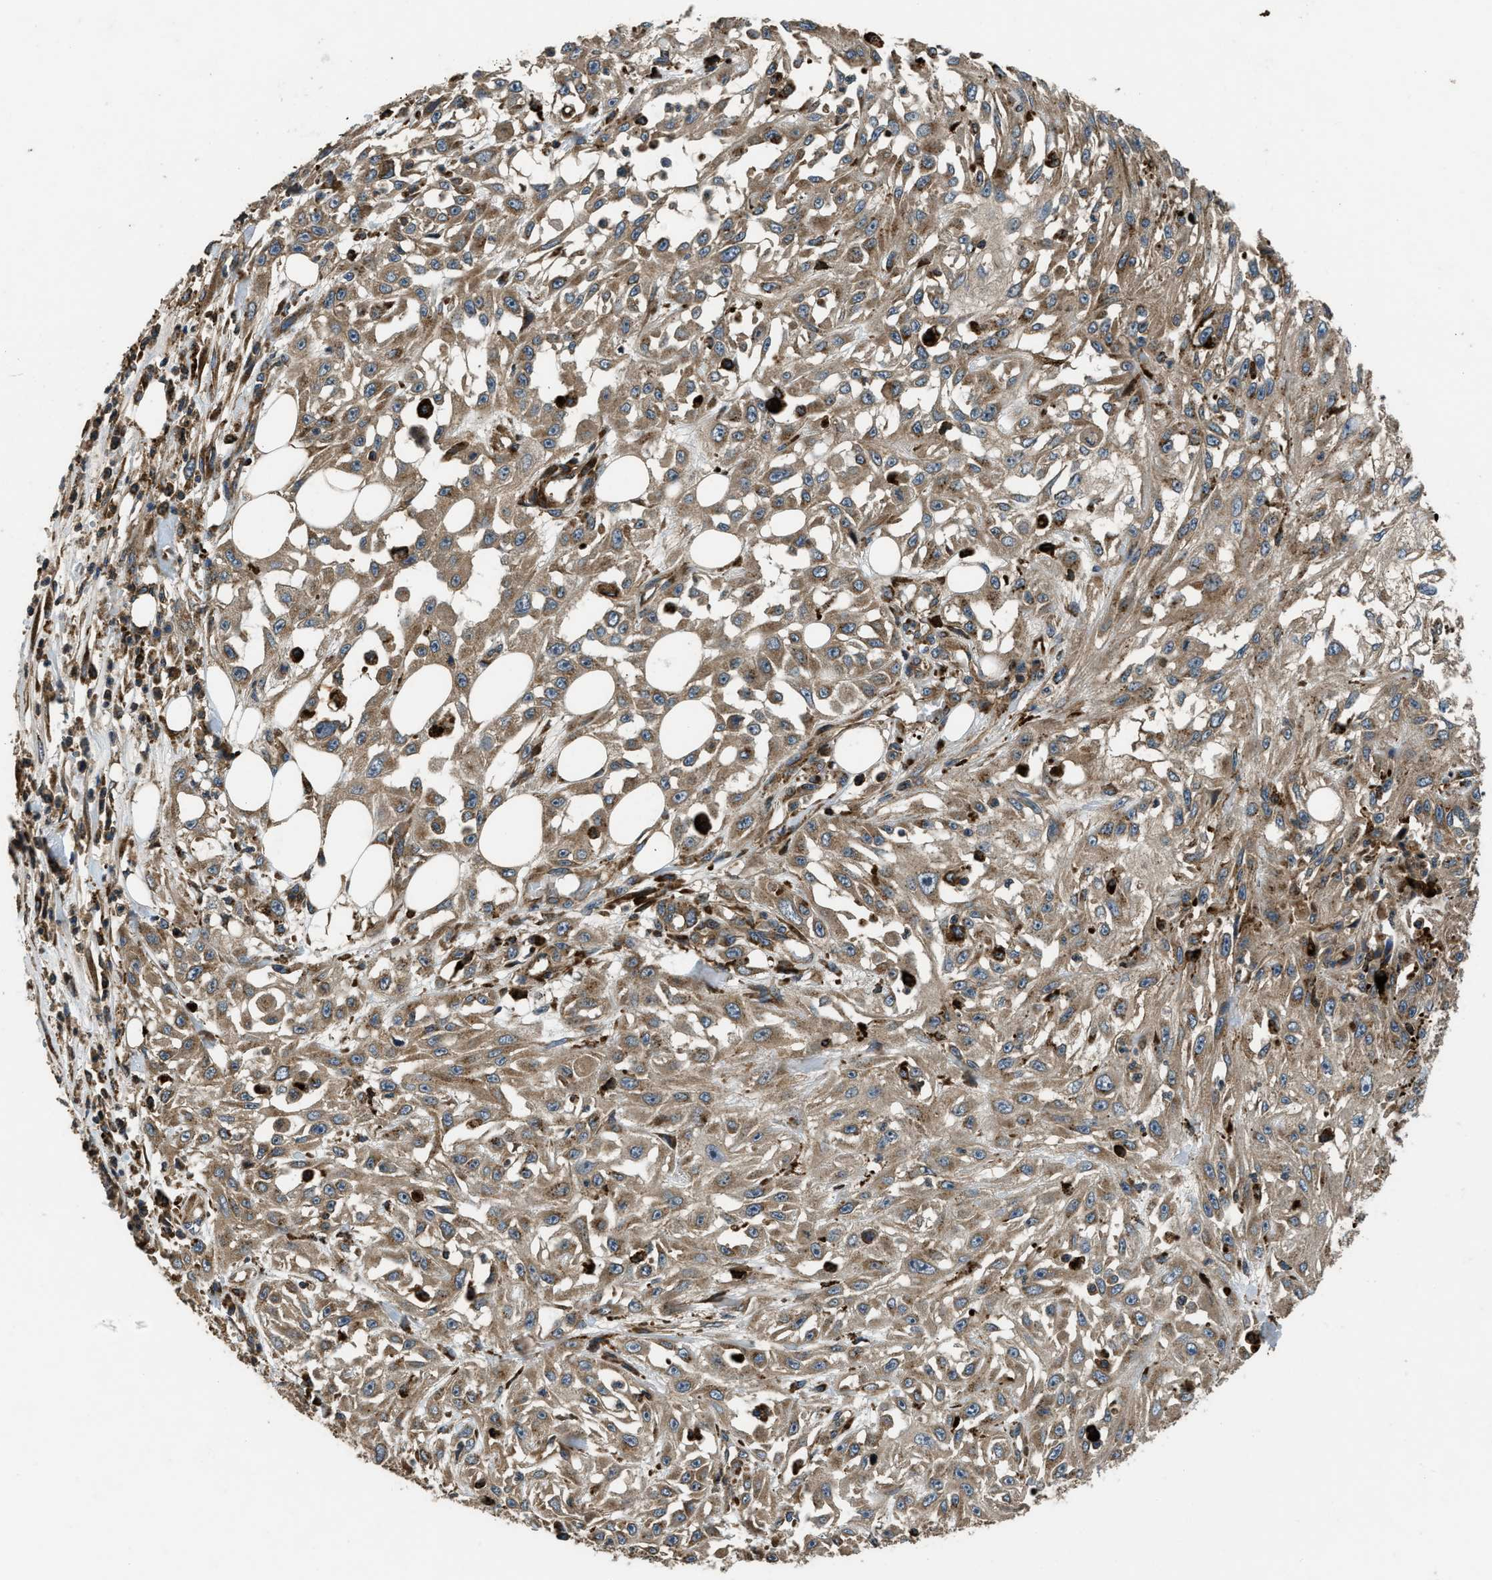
{"staining": {"intensity": "moderate", "quantity": ">75%", "location": "cytoplasmic/membranous"}, "tissue": "skin cancer", "cell_type": "Tumor cells", "image_type": "cancer", "snomed": [{"axis": "morphology", "description": "Squamous cell carcinoma, NOS"}, {"axis": "morphology", "description": "Squamous cell carcinoma, metastatic, NOS"}, {"axis": "topography", "description": "Skin"}, {"axis": "topography", "description": "Lymph node"}], "caption": "Immunohistochemistry photomicrograph of metastatic squamous cell carcinoma (skin) stained for a protein (brown), which shows medium levels of moderate cytoplasmic/membranous positivity in approximately >75% of tumor cells.", "gene": "GGH", "patient": {"sex": "male", "age": 75}}